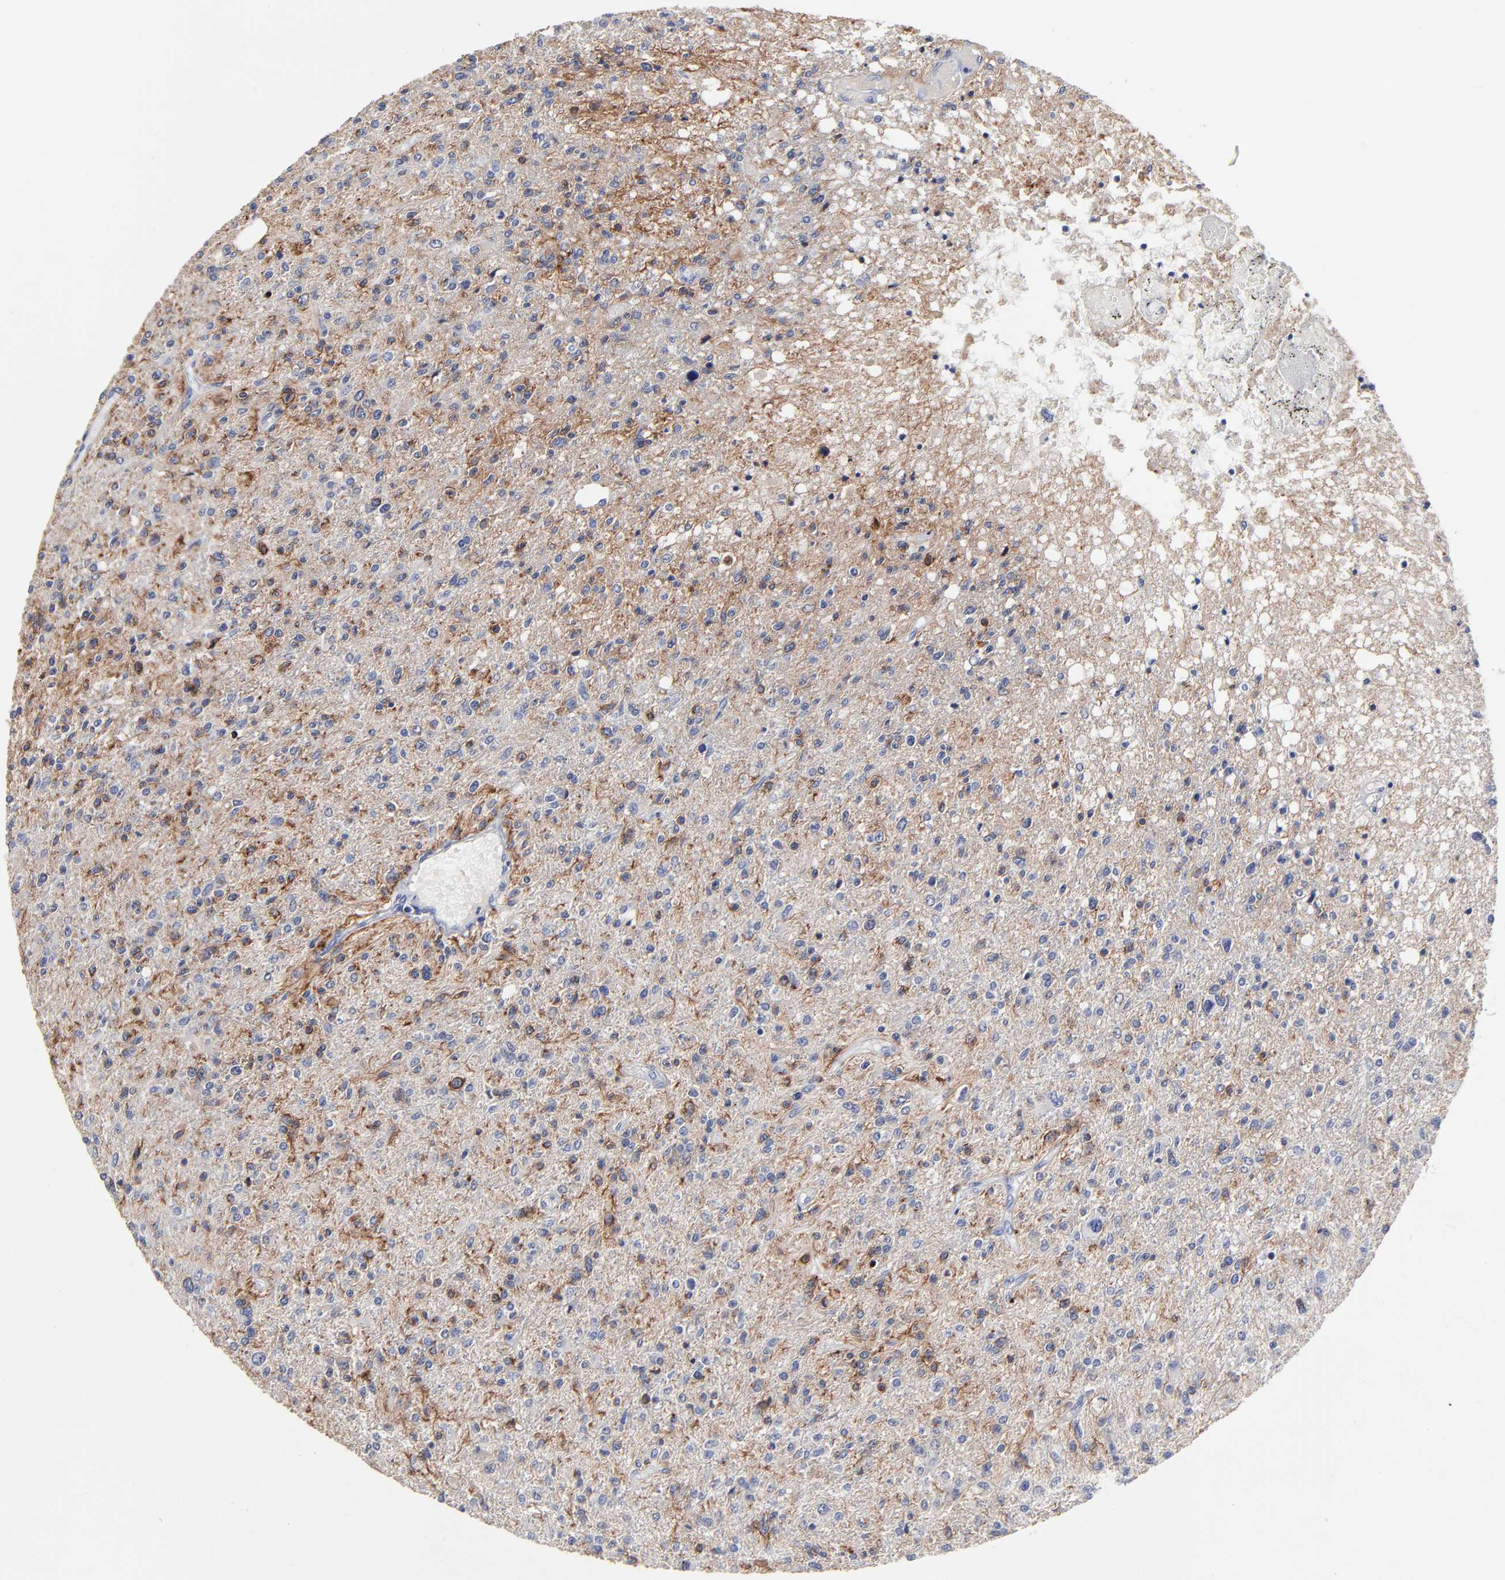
{"staining": {"intensity": "moderate", "quantity": "<25%", "location": "cytoplasmic/membranous"}, "tissue": "glioma", "cell_type": "Tumor cells", "image_type": "cancer", "snomed": [{"axis": "morphology", "description": "Glioma, malignant, High grade"}, {"axis": "topography", "description": "Cerebral cortex"}], "caption": "This is a photomicrograph of immunohistochemistry staining of glioma, which shows moderate positivity in the cytoplasmic/membranous of tumor cells.", "gene": "CXADR", "patient": {"sex": "male", "age": 76}}